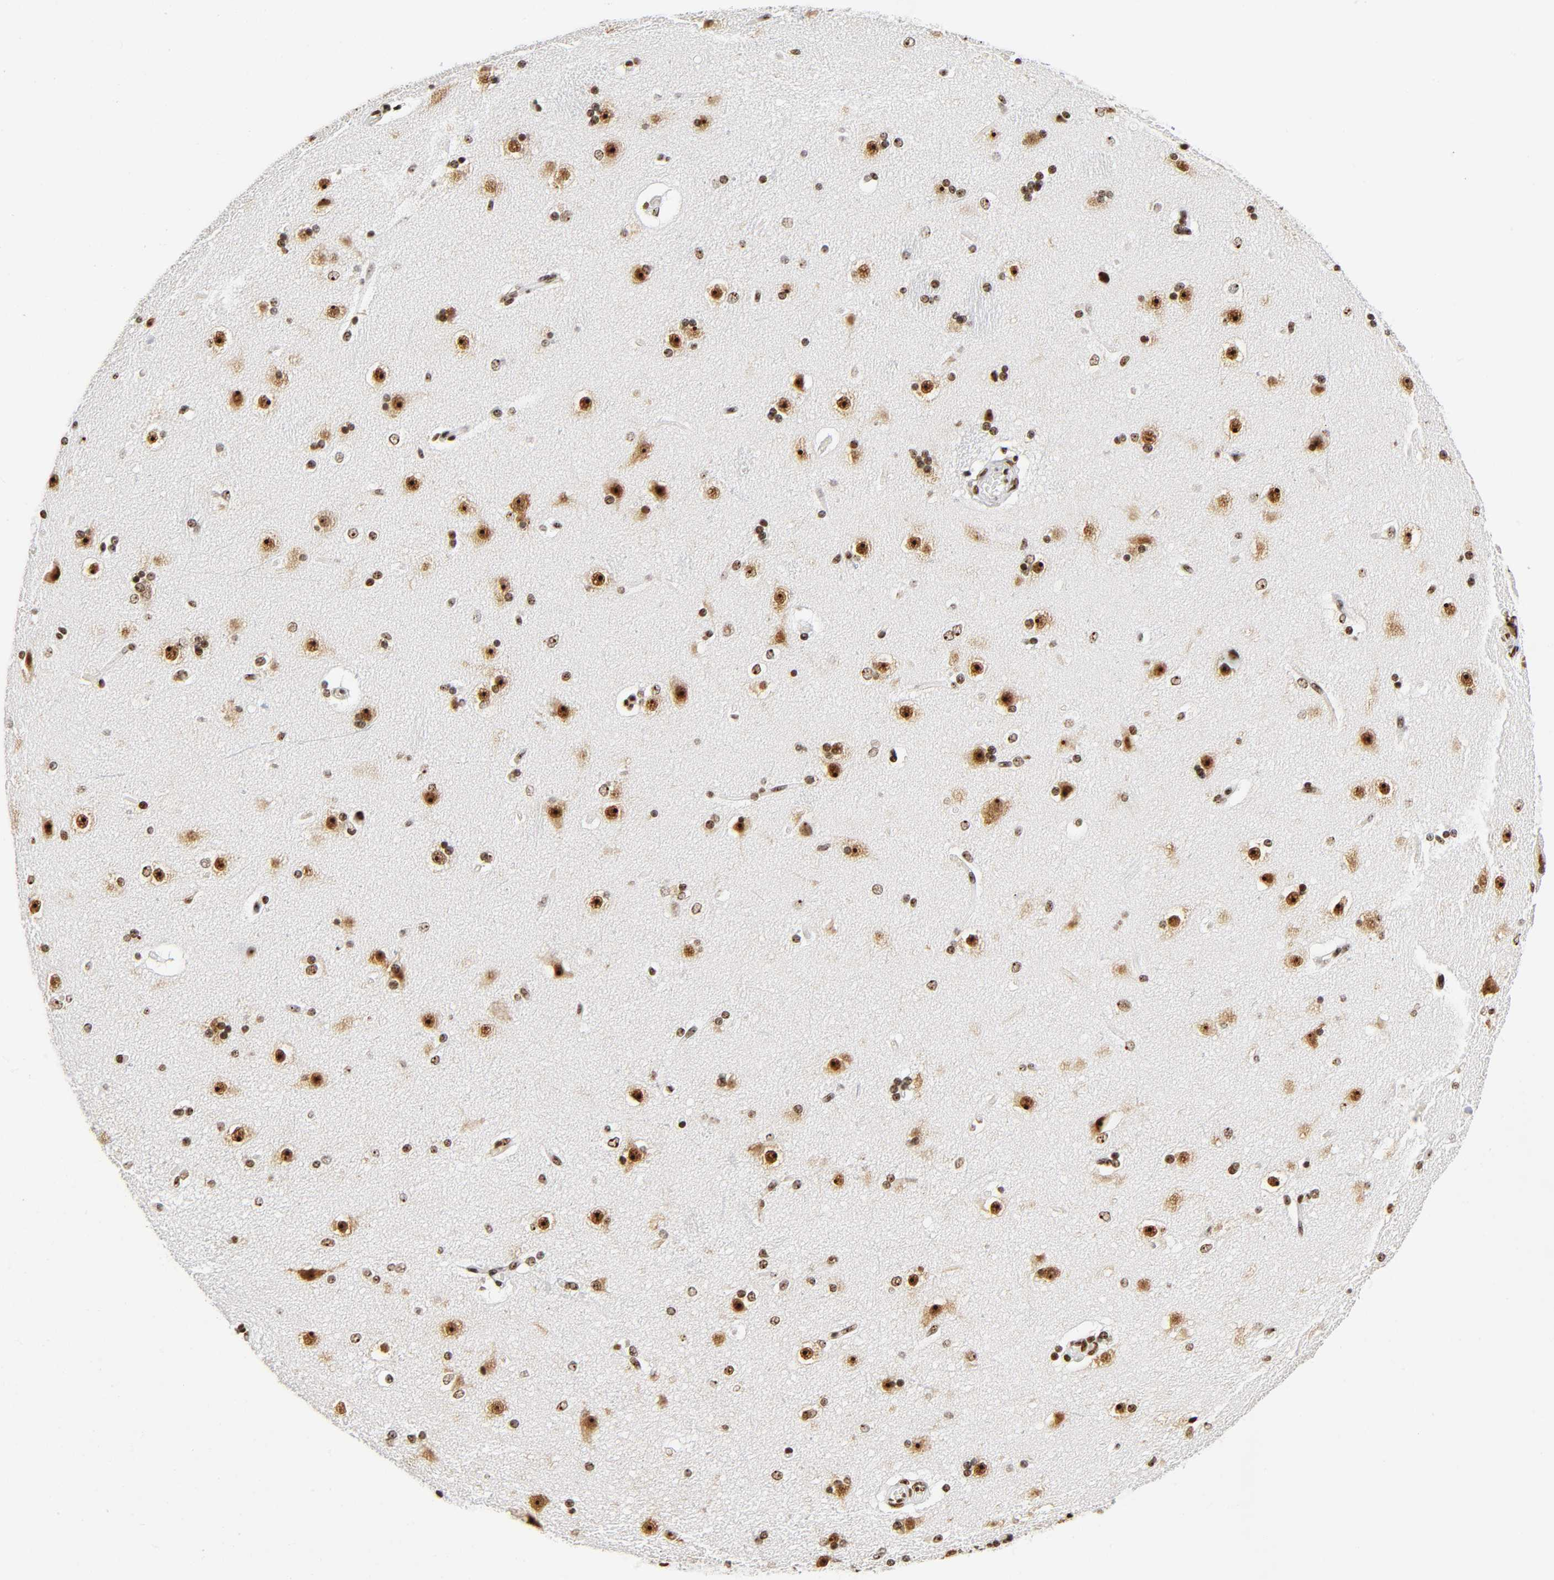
{"staining": {"intensity": "strong", "quantity": ">75%", "location": "nuclear"}, "tissue": "caudate", "cell_type": "Glial cells", "image_type": "normal", "snomed": [{"axis": "morphology", "description": "Normal tissue, NOS"}, {"axis": "topography", "description": "Lateral ventricle wall"}], "caption": "A high-resolution micrograph shows IHC staining of unremarkable caudate, which displays strong nuclear staining in about >75% of glial cells.", "gene": "UBTF", "patient": {"sex": "female", "age": 19}}